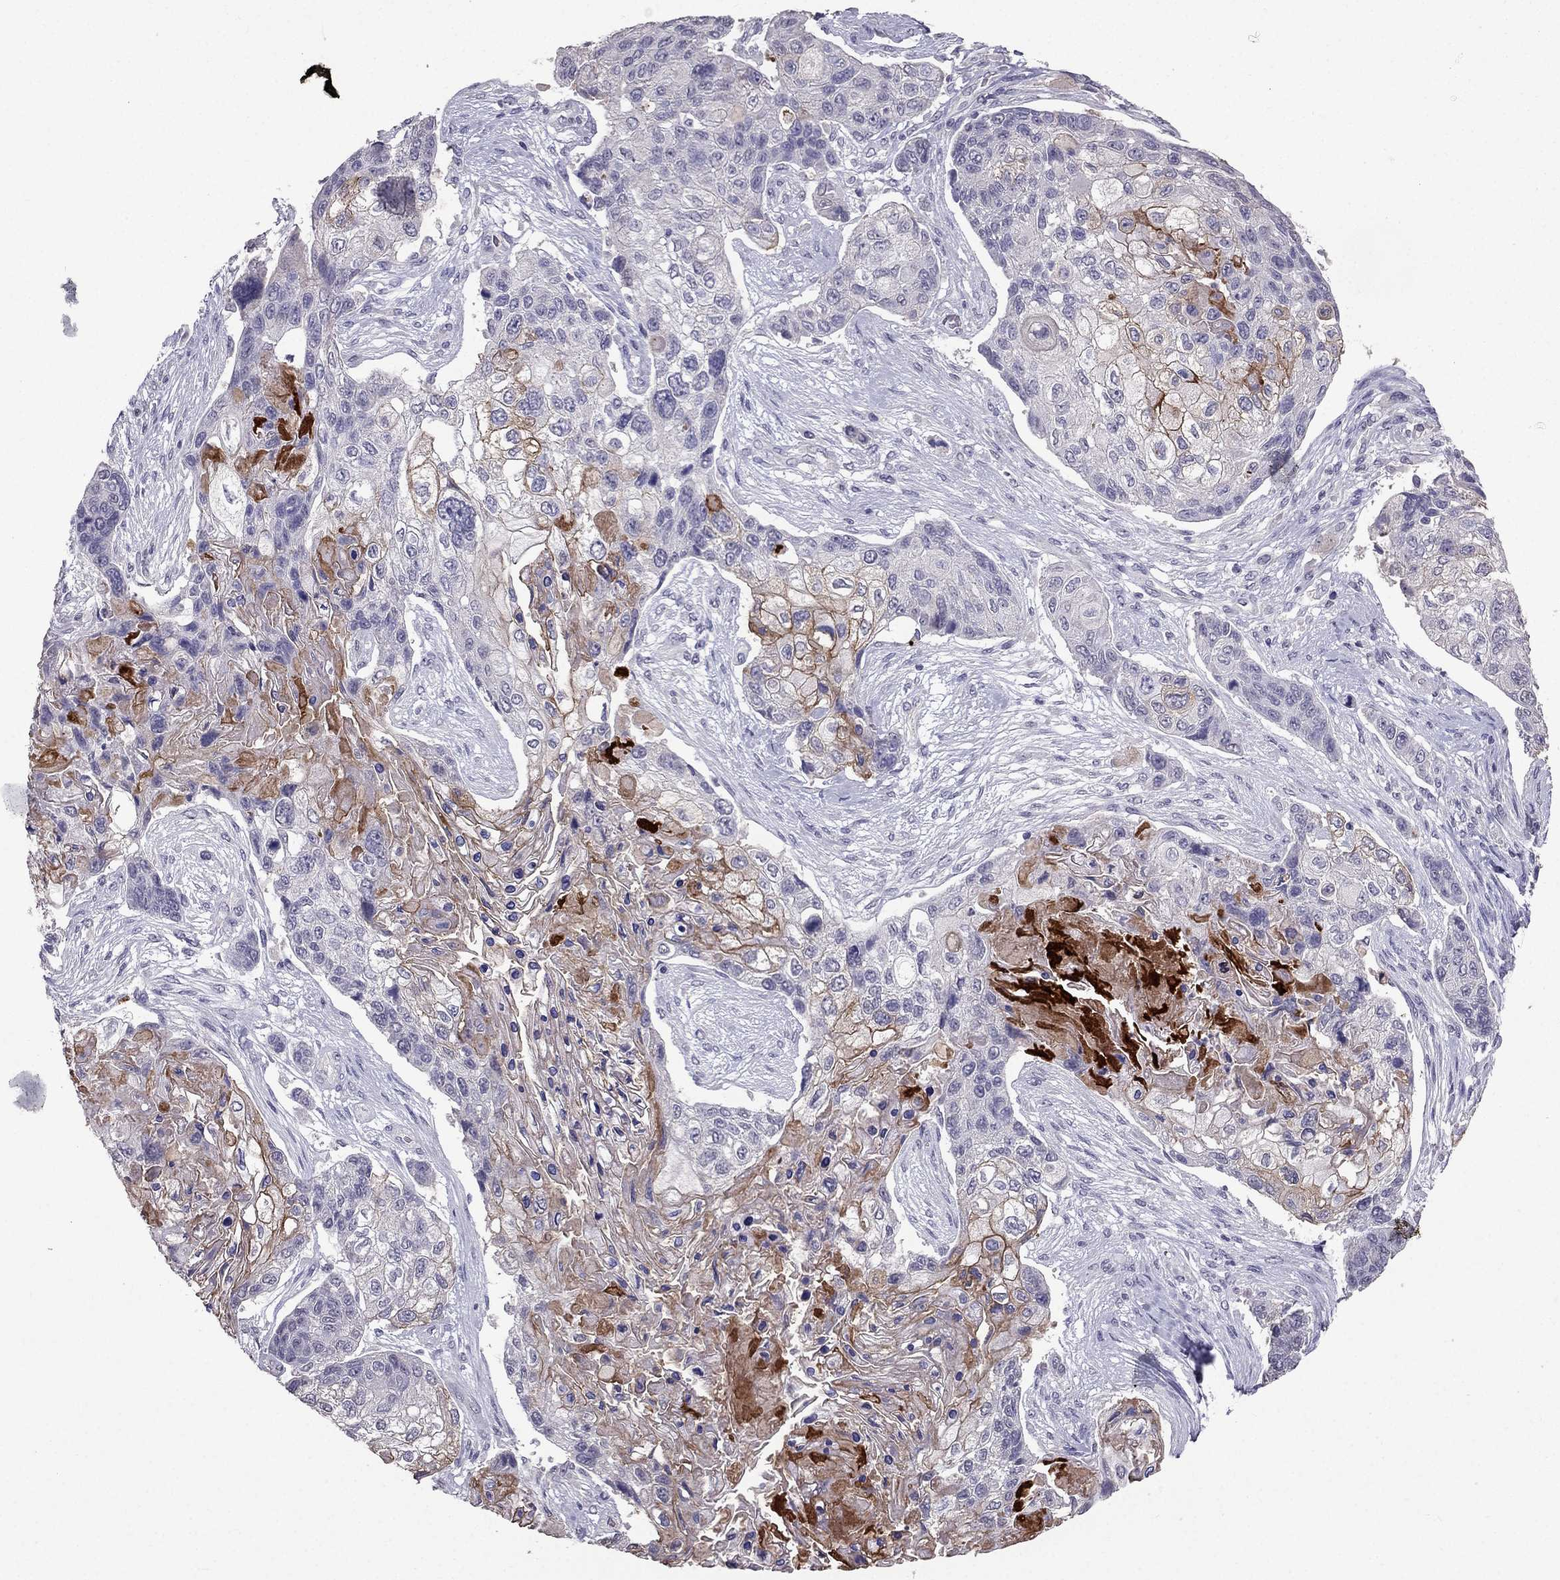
{"staining": {"intensity": "strong", "quantity": "<25%", "location": "cytoplasmic/membranous"}, "tissue": "lung cancer", "cell_type": "Tumor cells", "image_type": "cancer", "snomed": [{"axis": "morphology", "description": "Squamous cell carcinoma, NOS"}, {"axis": "topography", "description": "Lung"}], "caption": "The histopathology image reveals immunohistochemical staining of lung cancer (squamous cell carcinoma). There is strong cytoplasmic/membranous expression is appreciated in about <25% of tumor cells. Using DAB (brown) and hematoxylin (blue) stains, captured at high magnification using brightfield microscopy.", "gene": "SCG5", "patient": {"sex": "male", "age": 69}}